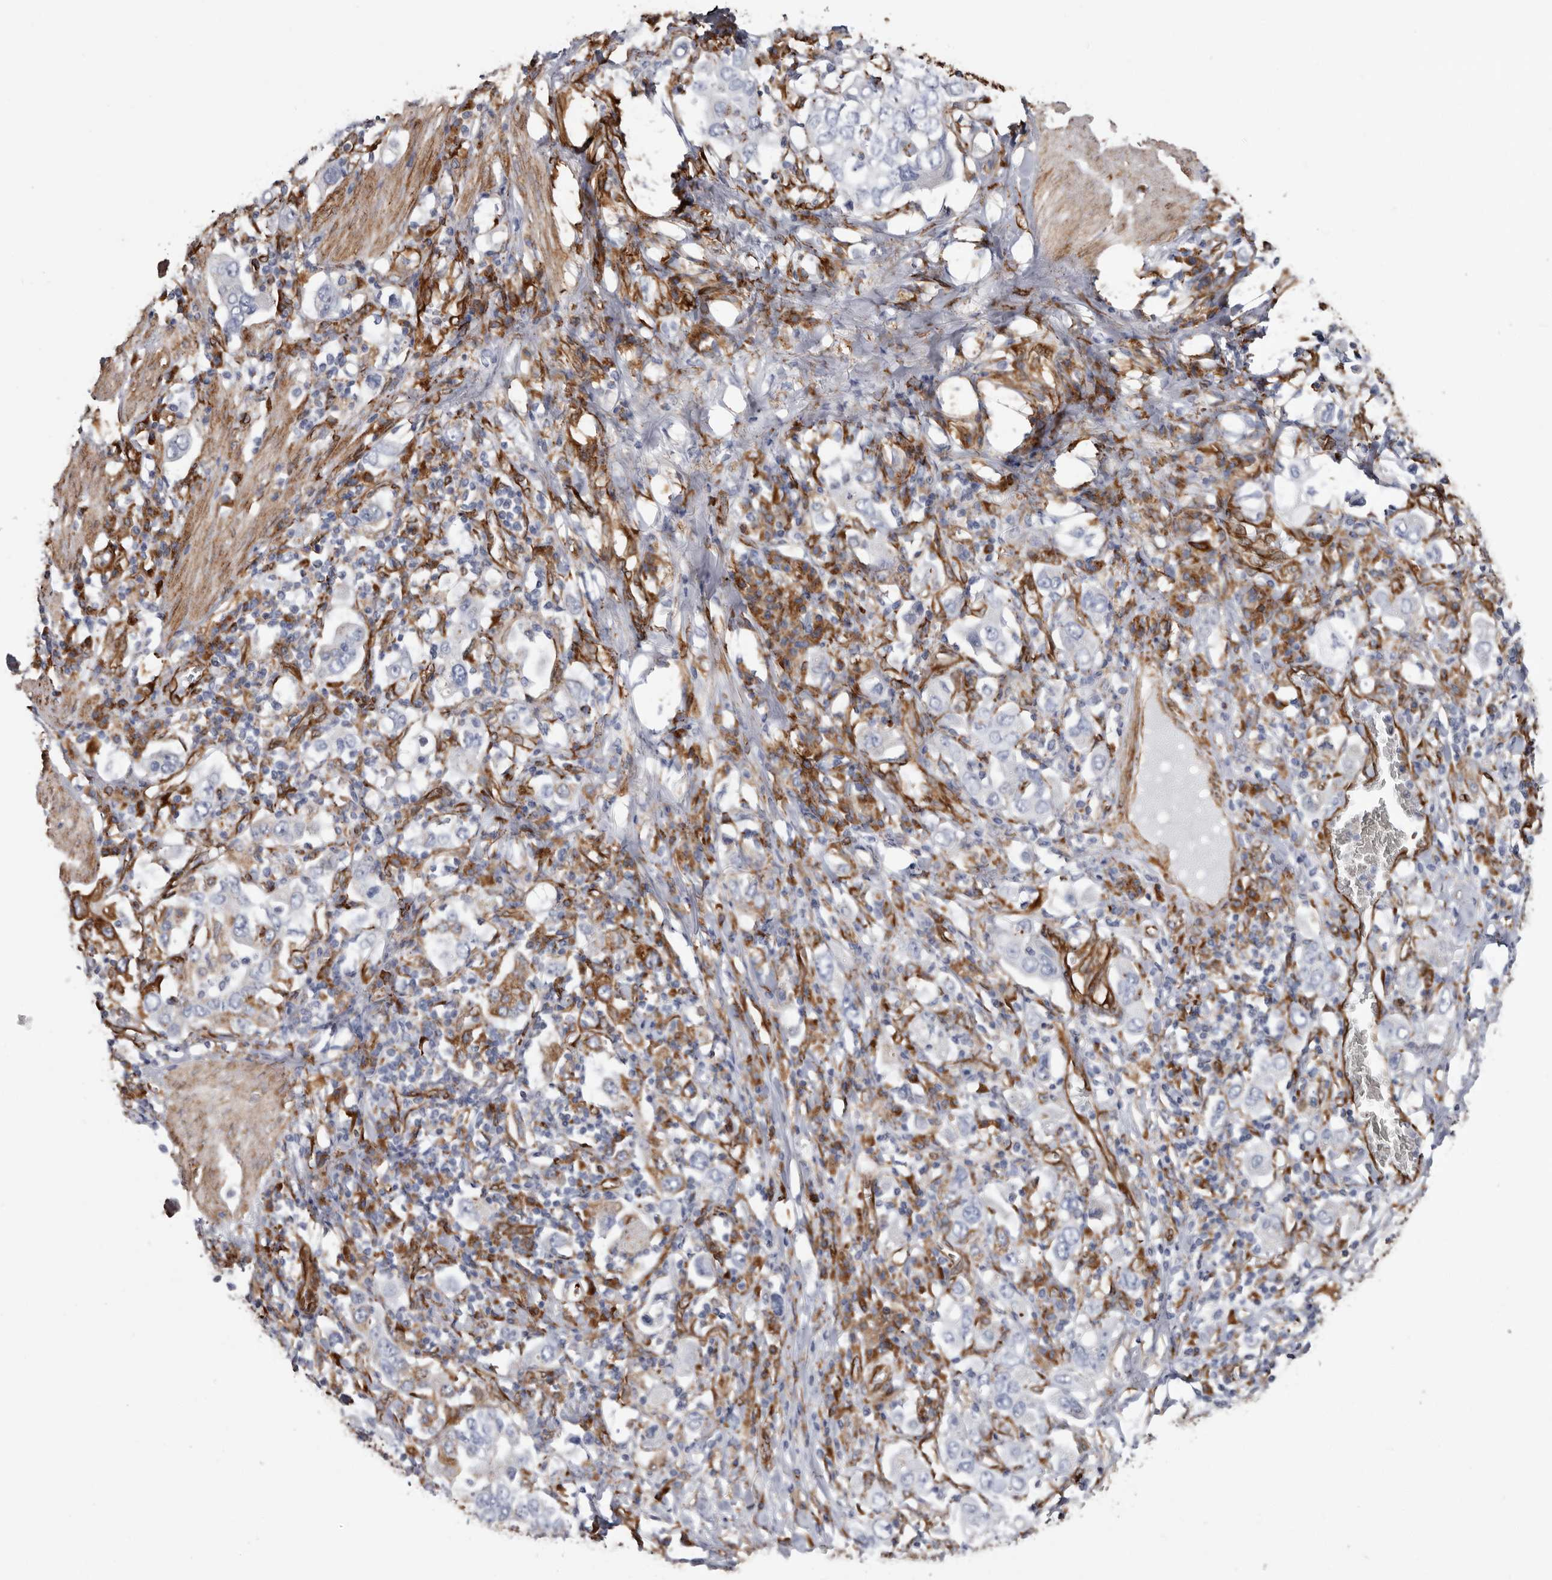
{"staining": {"intensity": "moderate", "quantity": "<25%", "location": "cytoplasmic/membranous"}, "tissue": "stomach cancer", "cell_type": "Tumor cells", "image_type": "cancer", "snomed": [{"axis": "morphology", "description": "Adenocarcinoma, NOS"}, {"axis": "topography", "description": "Stomach, upper"}], "caption": "Immunohistochemistry image of neoplastic tissue: human stomach cancer (adenocarcinoma) stained using immunohistochemistry (IHC) exhibits low levels of moderate protein expression localized specifically in the cytoplasmic/membranous of tumor cells, appearing as a cytoplasmic/membranous brown color.", "gene": "SEMA3E", "patient": {"sex": "male", "age": 62}}